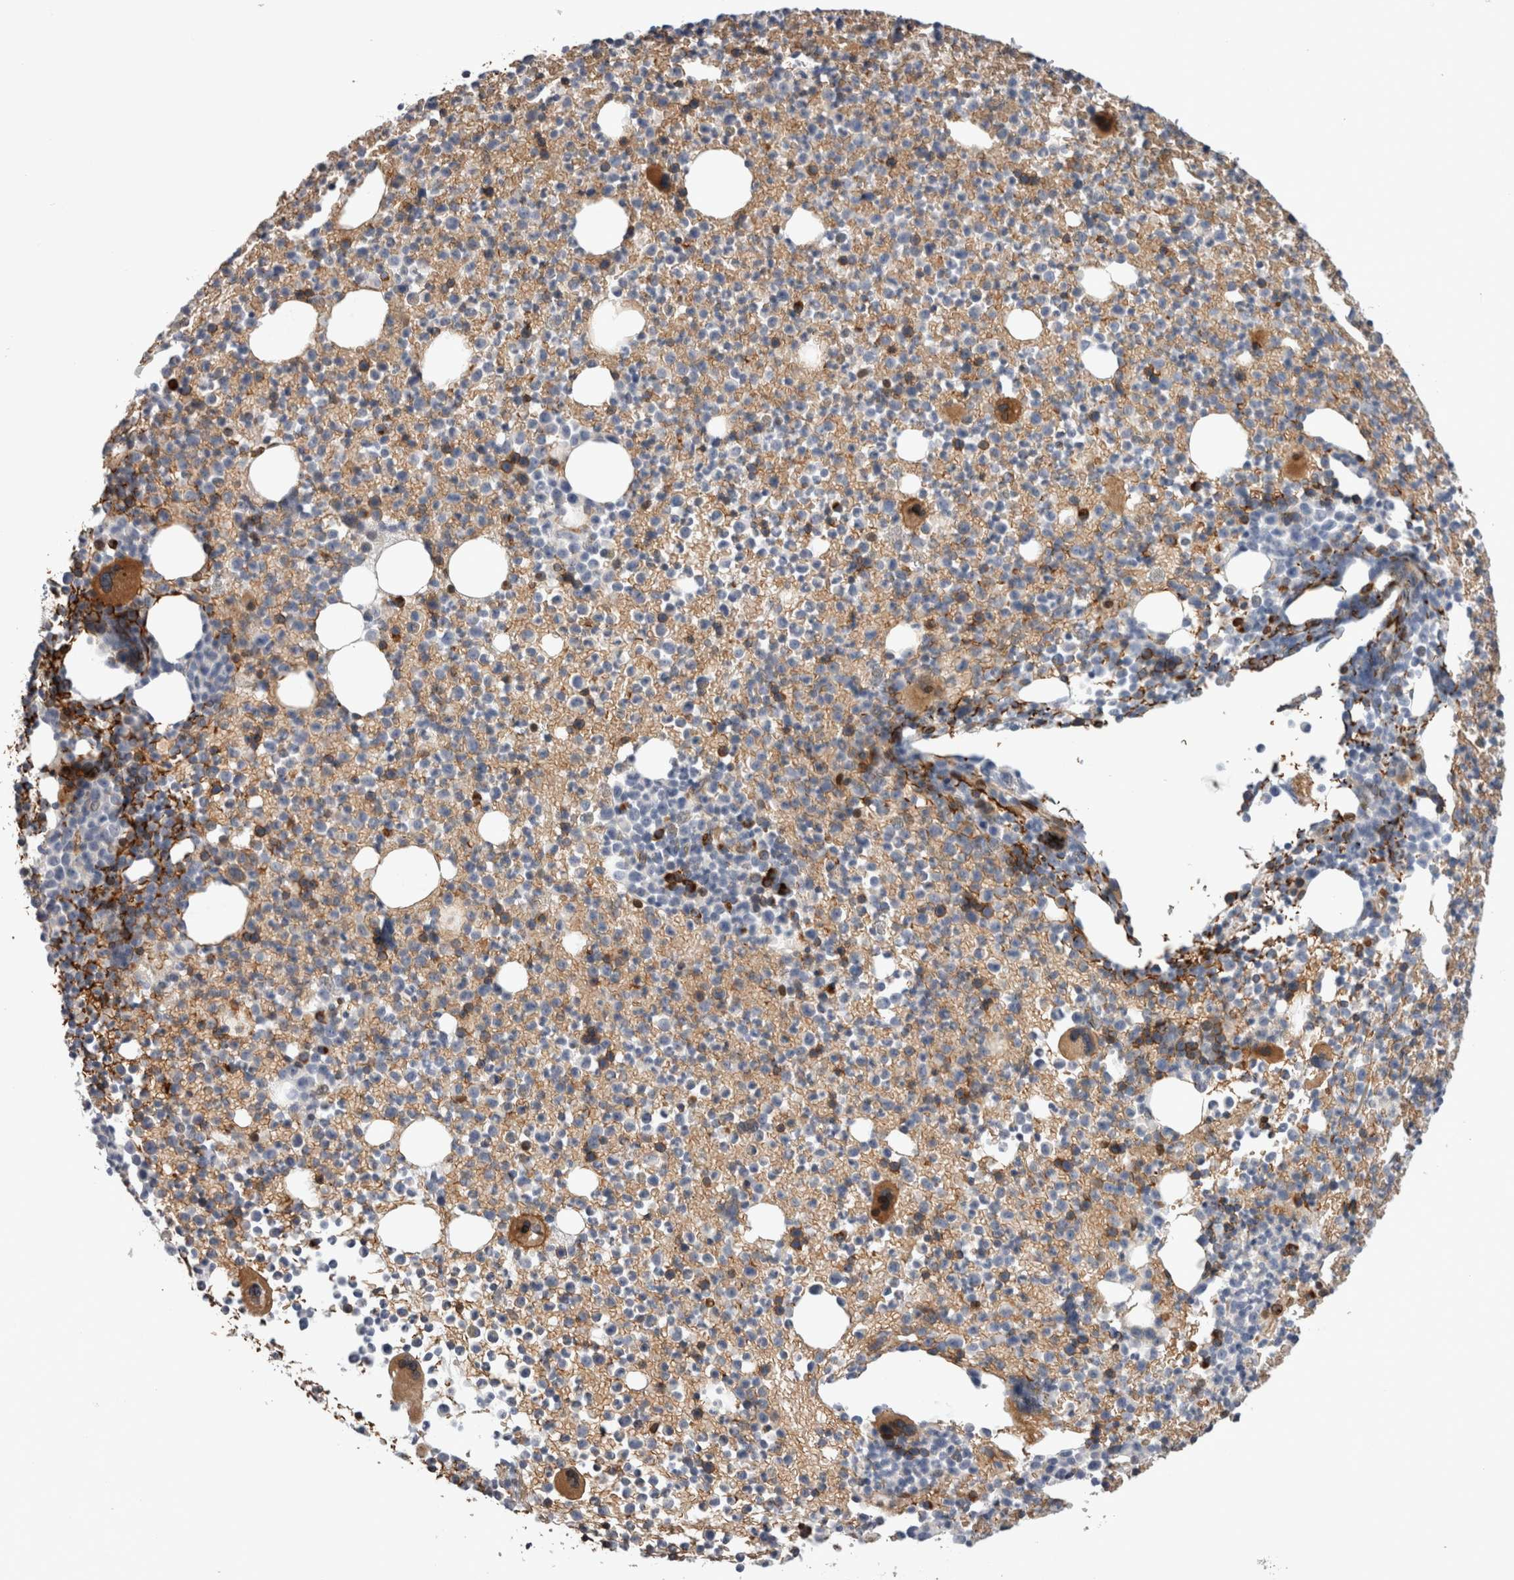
{"staining": {"intensity": "moderate", "quantity": "25%-75%", "location": "cytoplasmic/membranous"}, "tissue": "bone marrow", "cell_type": "Hematopoietic cells", "image_type": "normal", "snomed": [{"axis": "morphology", "description": "Normal tissue, NOS"}, {"axis": "morphology", "description": "Inflammation, NOS"}, {"axis": "topography", "description": "Bone marrow"}], "caption": "Immunohistochemical staining of unremarkable bone marrow displays moderate cytoplasmic/membranous protein positivity in approximately 25%-75% of hematopoietic cells.", "gene": "DMTN", "patient": {"sex": "male", "age": 34}}